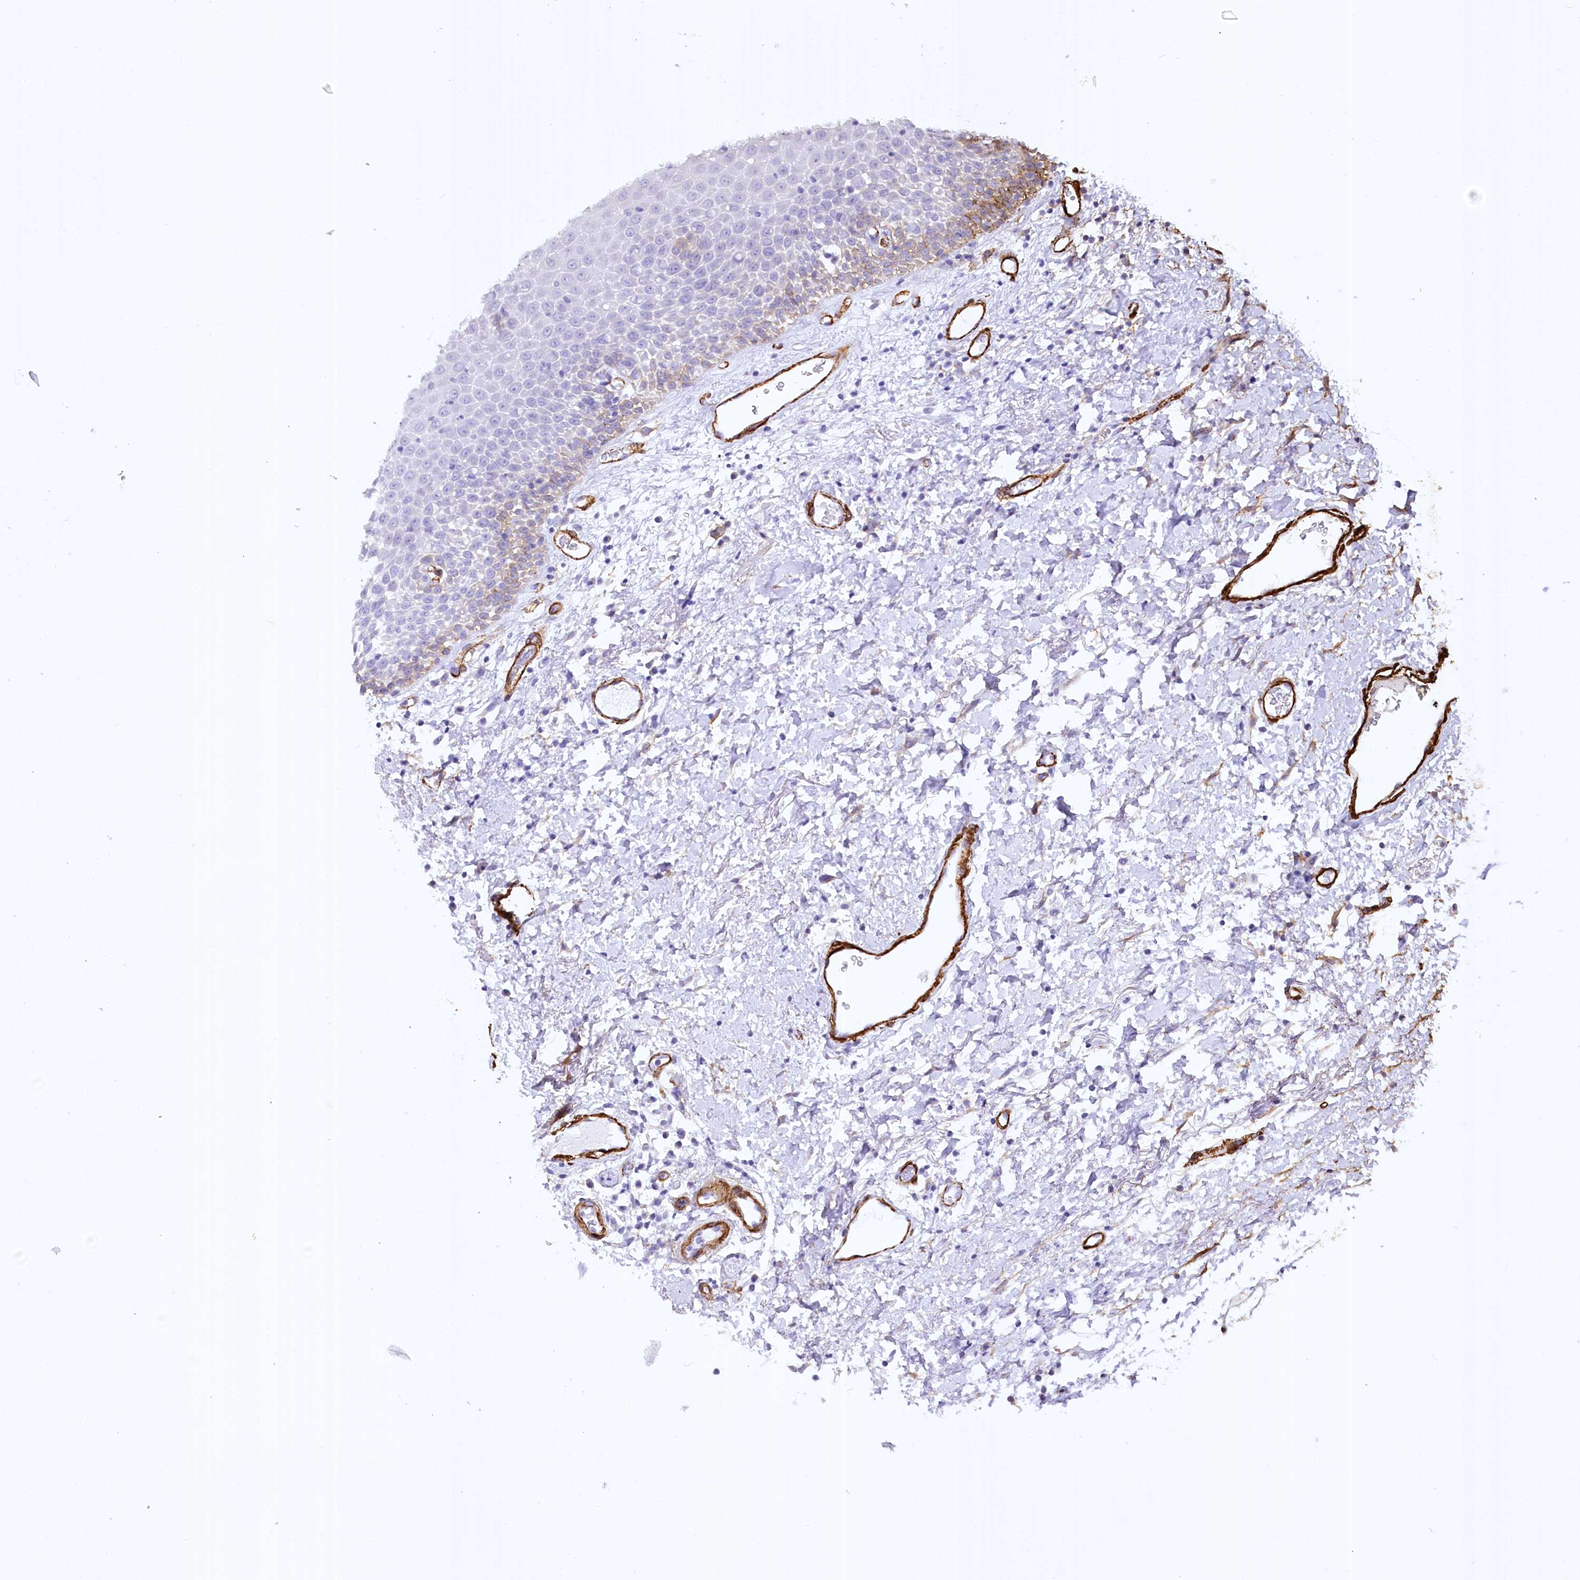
{"staining": {"intensity": "moderate", "quantity": "<25%", "location": "cytoplasmic/membranous"}, "tissue": "oral mucosa", "cell_type": "Squamous epithelial cells", "image_type": "normal", "snomed": [{"axis": "morphology", "description": "Normal tissue, NOS"}, {"axis": "topography", "description": "Oral tissue"}], "caption": "Moderate cytoplasmic/membranous positivity for a protein is identified in approximately <25% of squamous epithelial cells of normal oral mucosa using immunohistochemistry (IHC).", "gene": "SYNPO2", "patient": {"sex": "male", "age": 74}}